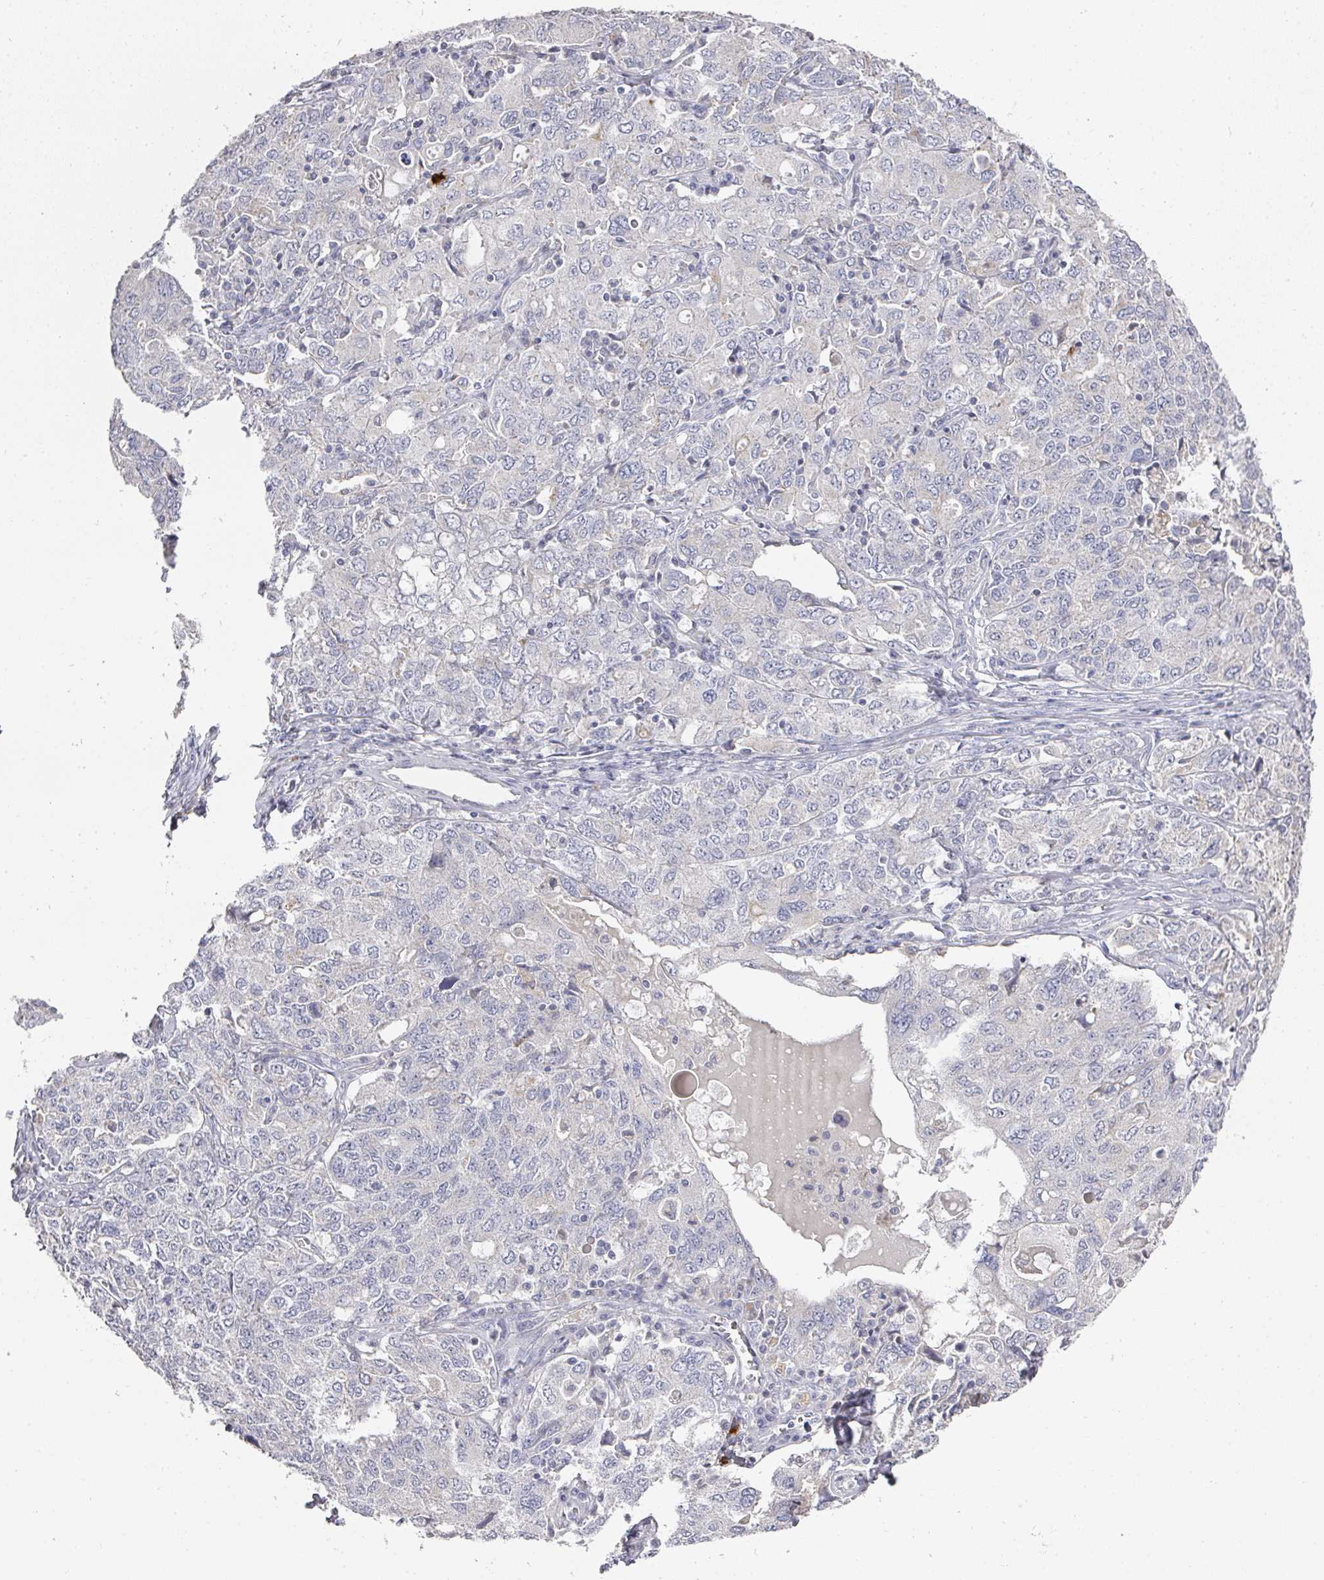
{"staining": {"intensity": "negative", "quantity": "none", "location": "none"}, "tissue": "ovarian cancer", "cell_type": "Tumor cells", "image_type": "cancer", "snomed": [{"axis": "morphology", "description": "Carcinoma, endometroid"}, {"axis": "topography", "description": "Ovary"}], "caption": "Tumor cells are negative for protein expression in human endometroid carcinoma (ovarian).", "gene": "CAMP", "patient": {"sex": "female", "age": 62}}